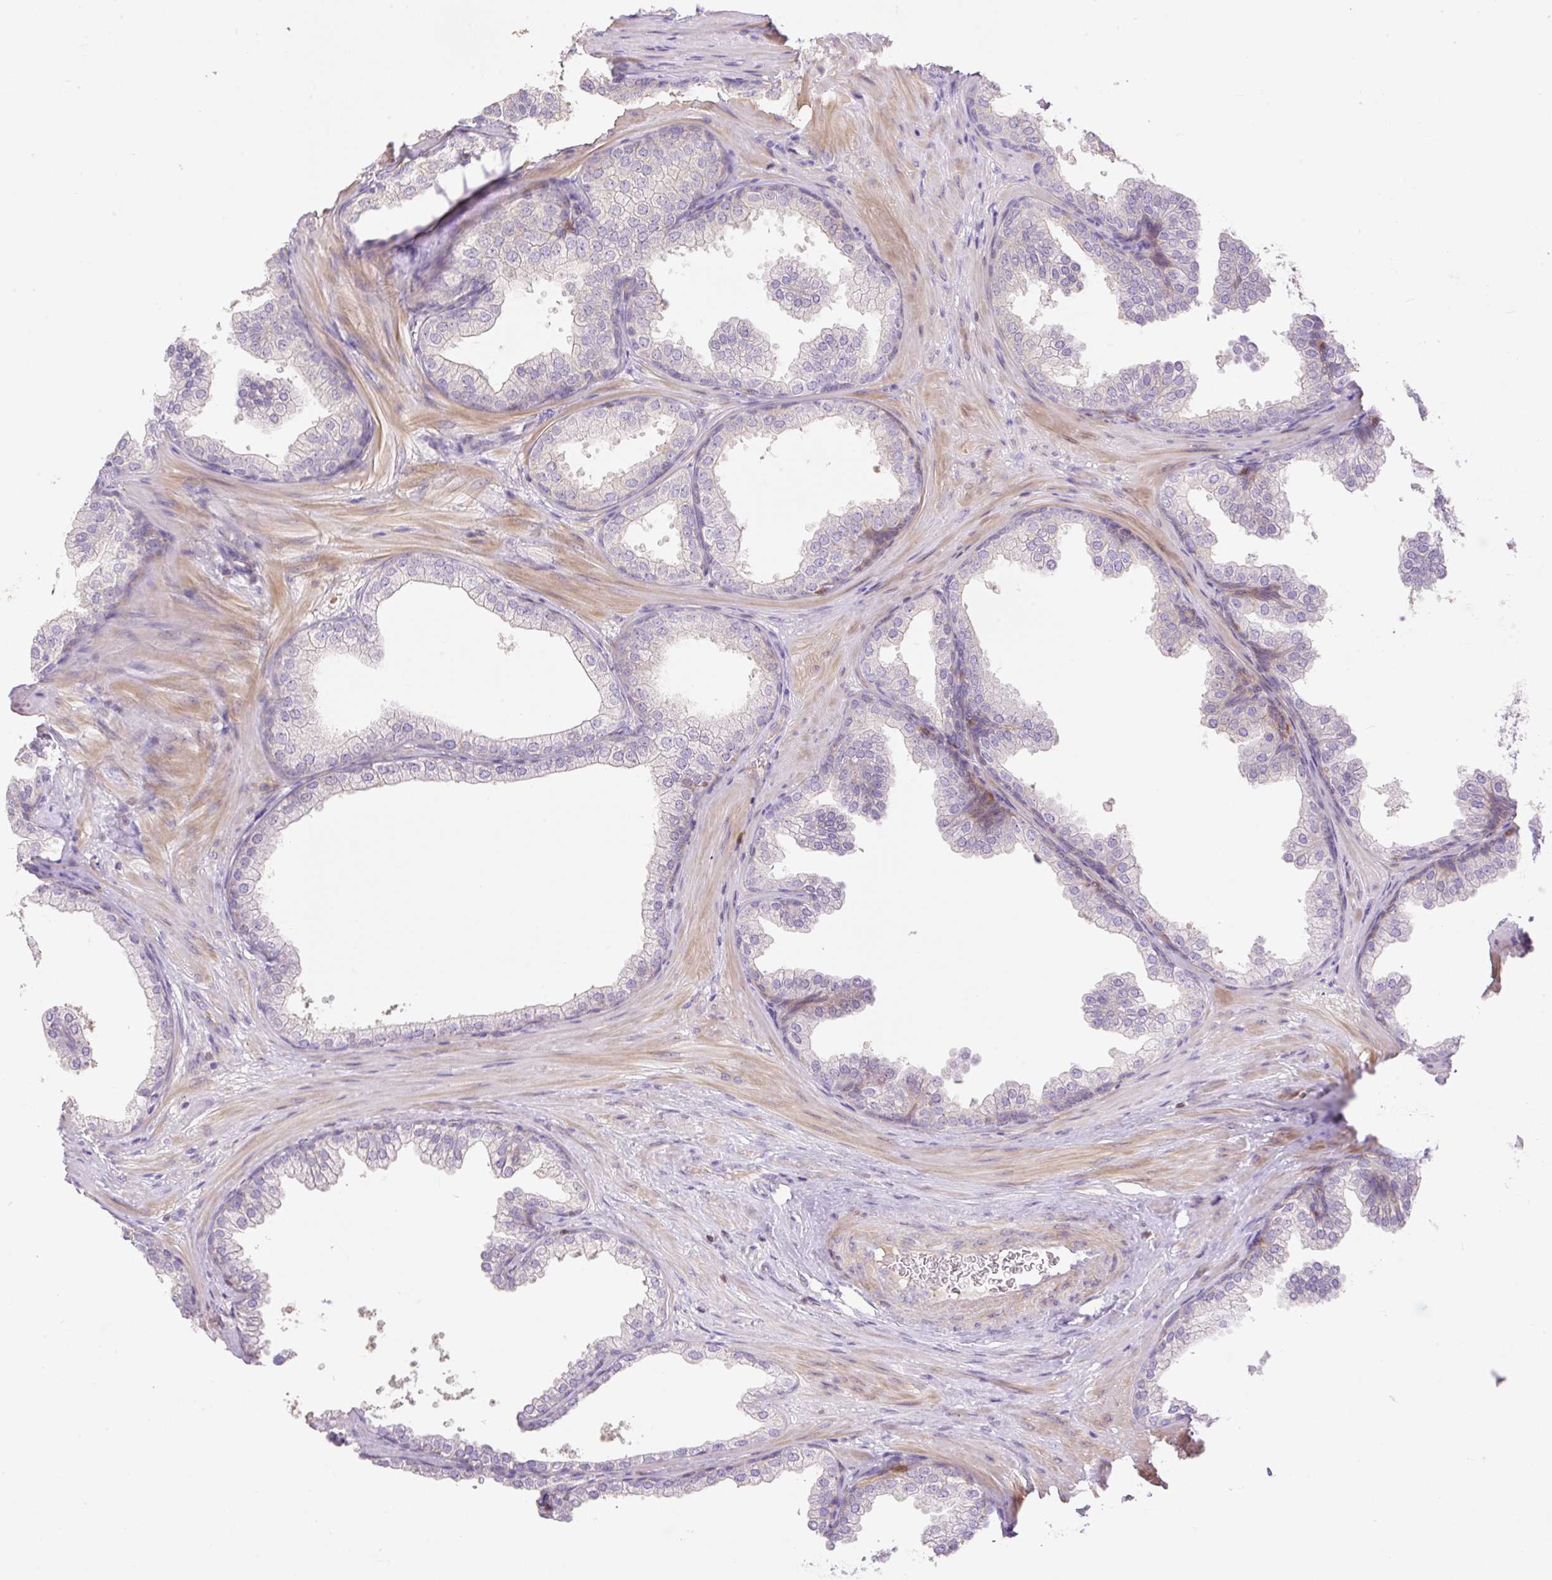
{"staining": {"intensity": "negative", "quantity": "none", "location": "none"}, "tissue": "prostate", "cell_type": "Glandular cells", "image_type": "normal", "snomed": [{"axis": "morphology", "description": "Normal tissue, NOS"}, {"axis": "topography", "description": "Prostate"}], "caption": "Protein analysis of unremarkable prostate reveals no significant positivity in glandular cells. Brightfield microscopy of immunohistochemistry stained with DAB (brown) and hematoxylin (blue), captured at high magnification.", "gene": "VPS25", "patient": {"sex": "male", "age": 37}}